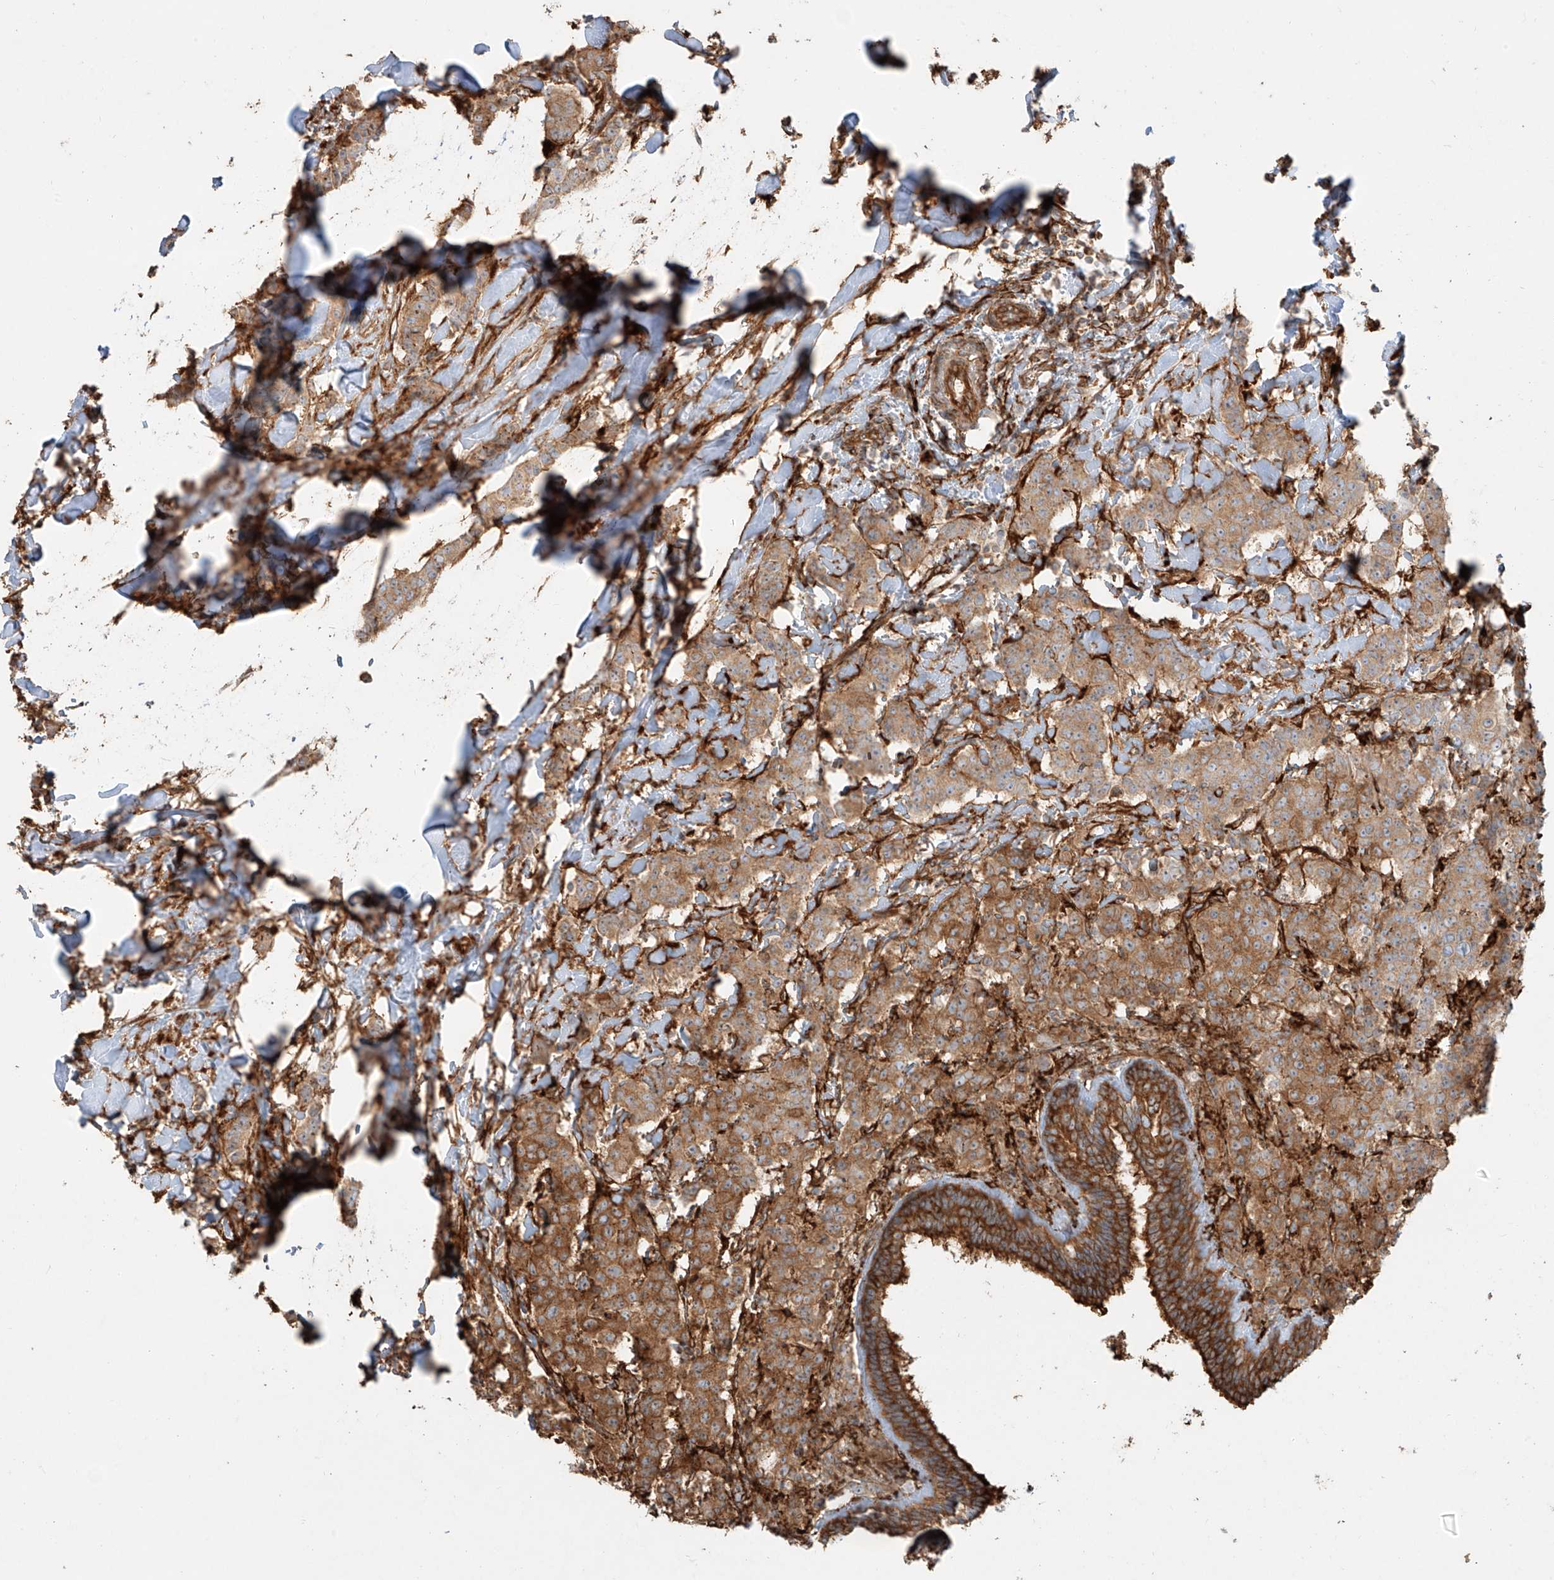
{"staining": {"intensity": "moderate", "quantity": ">75%", "location": "cytoplasmic/membranous"}, "tissue": "breast cancer", "cell_type": "Tumor cells", "image_type": "cancer", "snomed": [{"axis": "morphology", "description": "Duct carcinoma"}, {"axis": "topography", "description": "Breast"}], "caption": "This photomicrograph displays invasive ductal carcinoma (breast) stained with immunohistochemistry (IHC) to label a protein in brown. The cytoplasmic/membranous of tumor cells show moderate positivity for the protein. Nuclei are counter-stained blue.", "gene": "SNX9", "patient": {"sex": "female", "age": 40}}